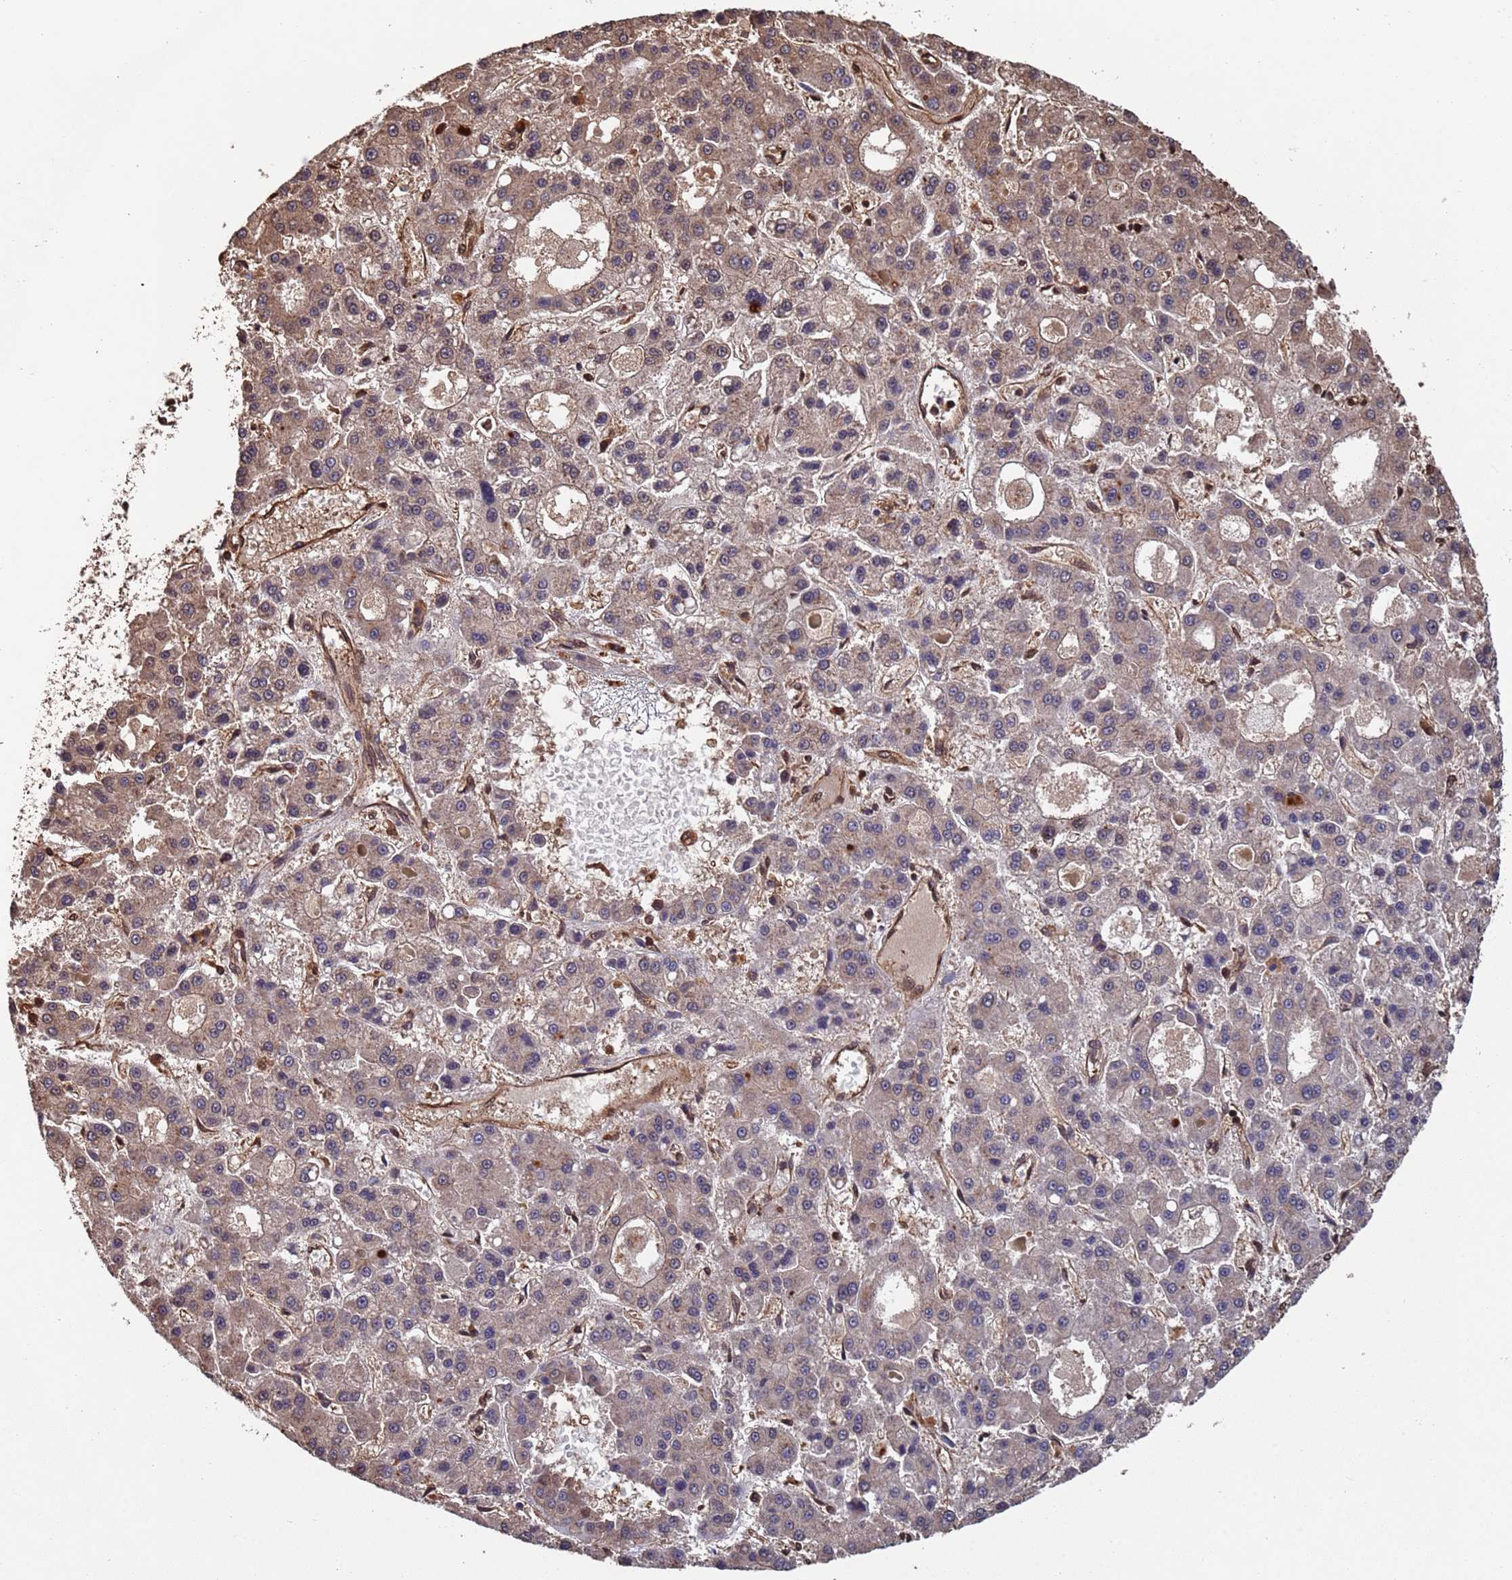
{"staining": {"intensity": "weak", "quantity": "25%-75%", "location": "cytoplasmic/membranous"}, "tissue": "liver cancer", "cell_type": "Tumor cells", "image_type": "cancer", "snomed": [{"axis": "morphology", "description": "Carcinoma, Hepatocellular, NOS"}, {"axis": "topography", "description": "Liver"}], "caption": "This is an image of immunohistochemistry staining of liver cancer, which shows weak expression in the cytoplasmic/membranous of tumor cells.", "gene": "SUMO4", "patient": {"sex": "male", "age": 70}}